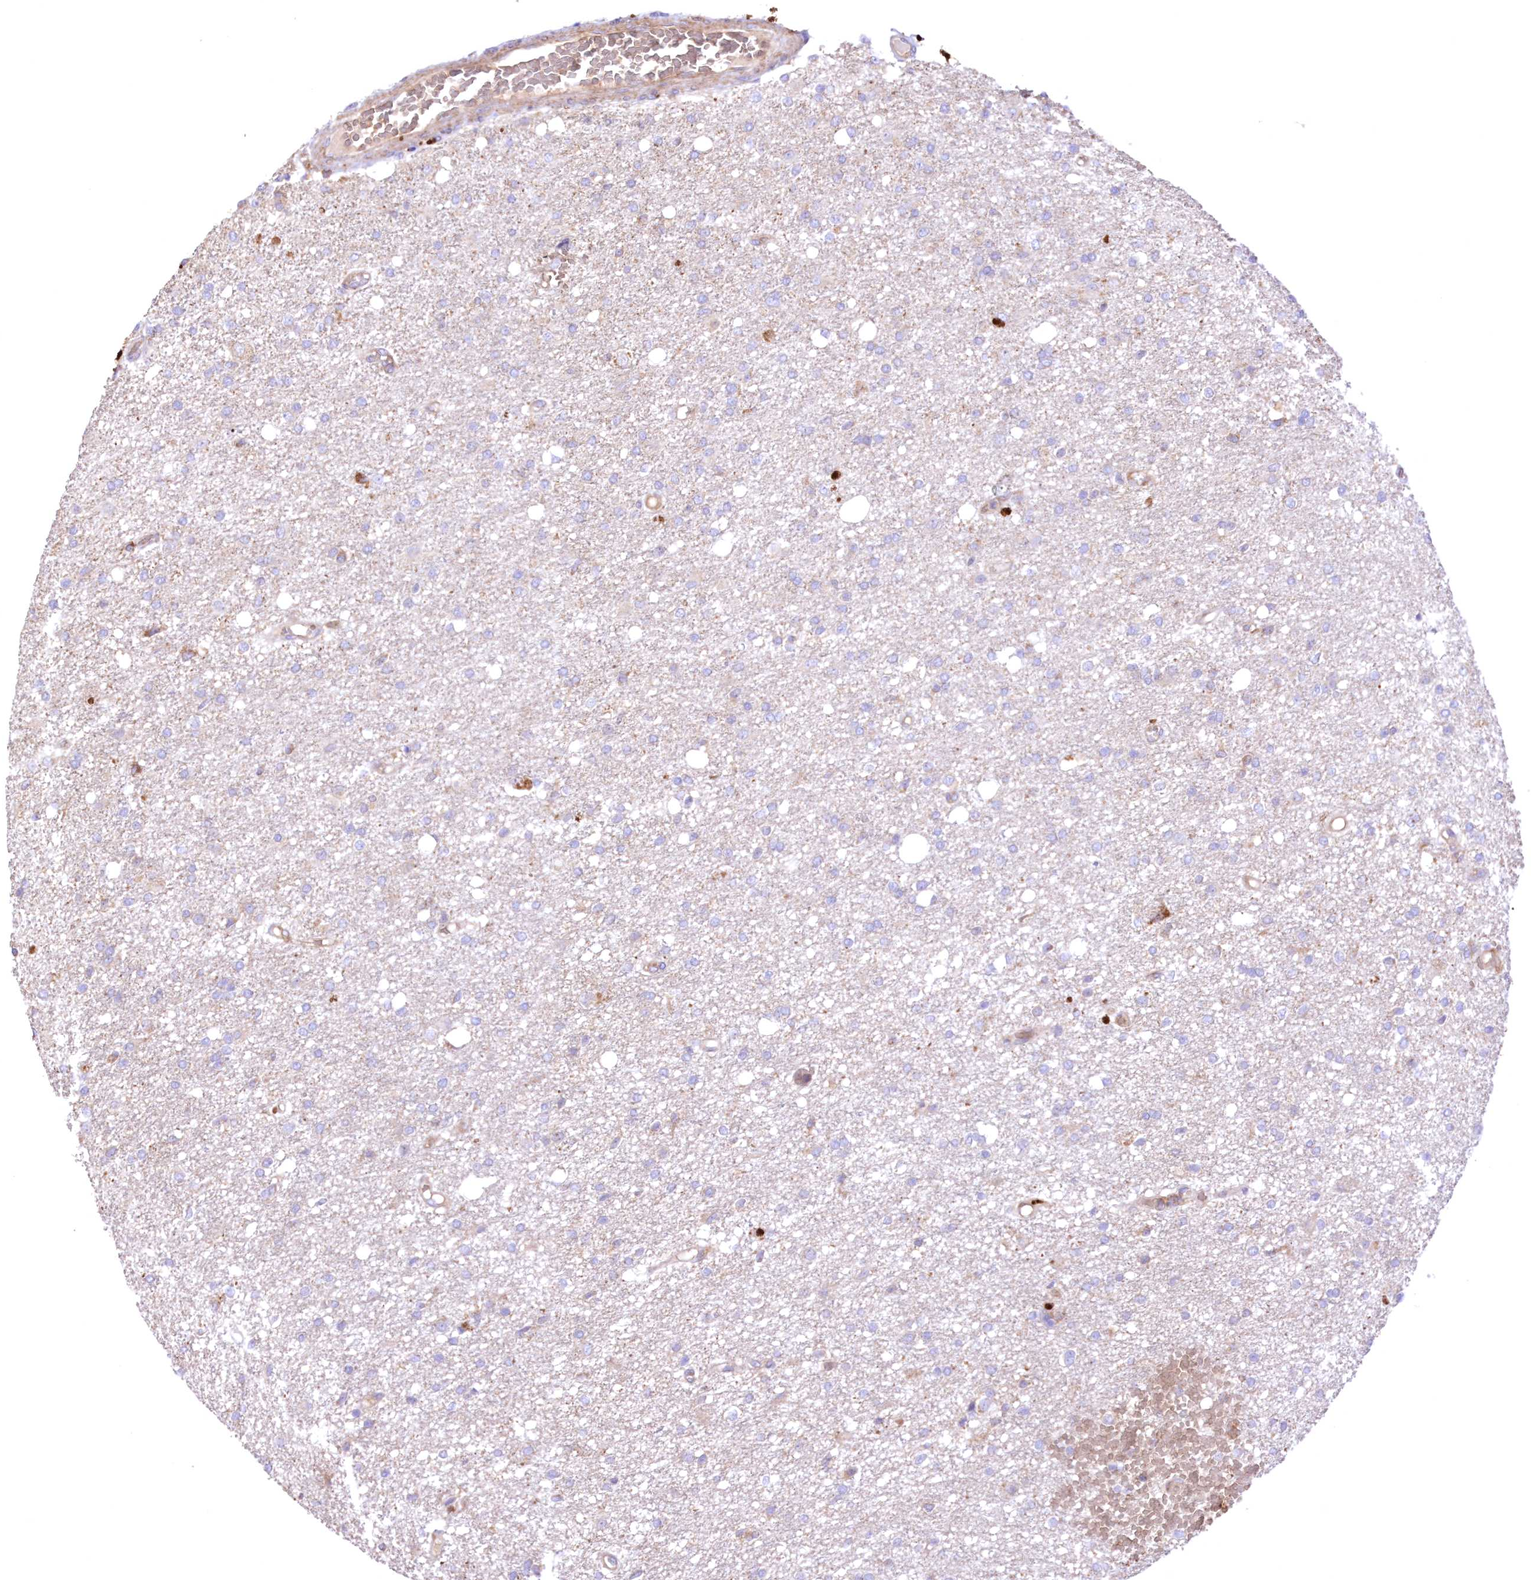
{"staining": {"intensity": "negative", "quantity": "none", "location": "none"}, "tissue": "glioma", "cell_type": "Tumor cells", "image_type": "cancer", "snomed": [{"axis": "morphology", "description": "Glioma, malignant, High grade"}, {"axis": "topography", "description": "Brain"}], "caption": "High magnification brightfield microscopy of malignant glioma (high-grade) stained with DAB (brown) and counterstained with hematoxylin (blue): tumor cells show no significant staining.", "gene": "FCHO2", "patient": {"sex": "female", "age": 59}}